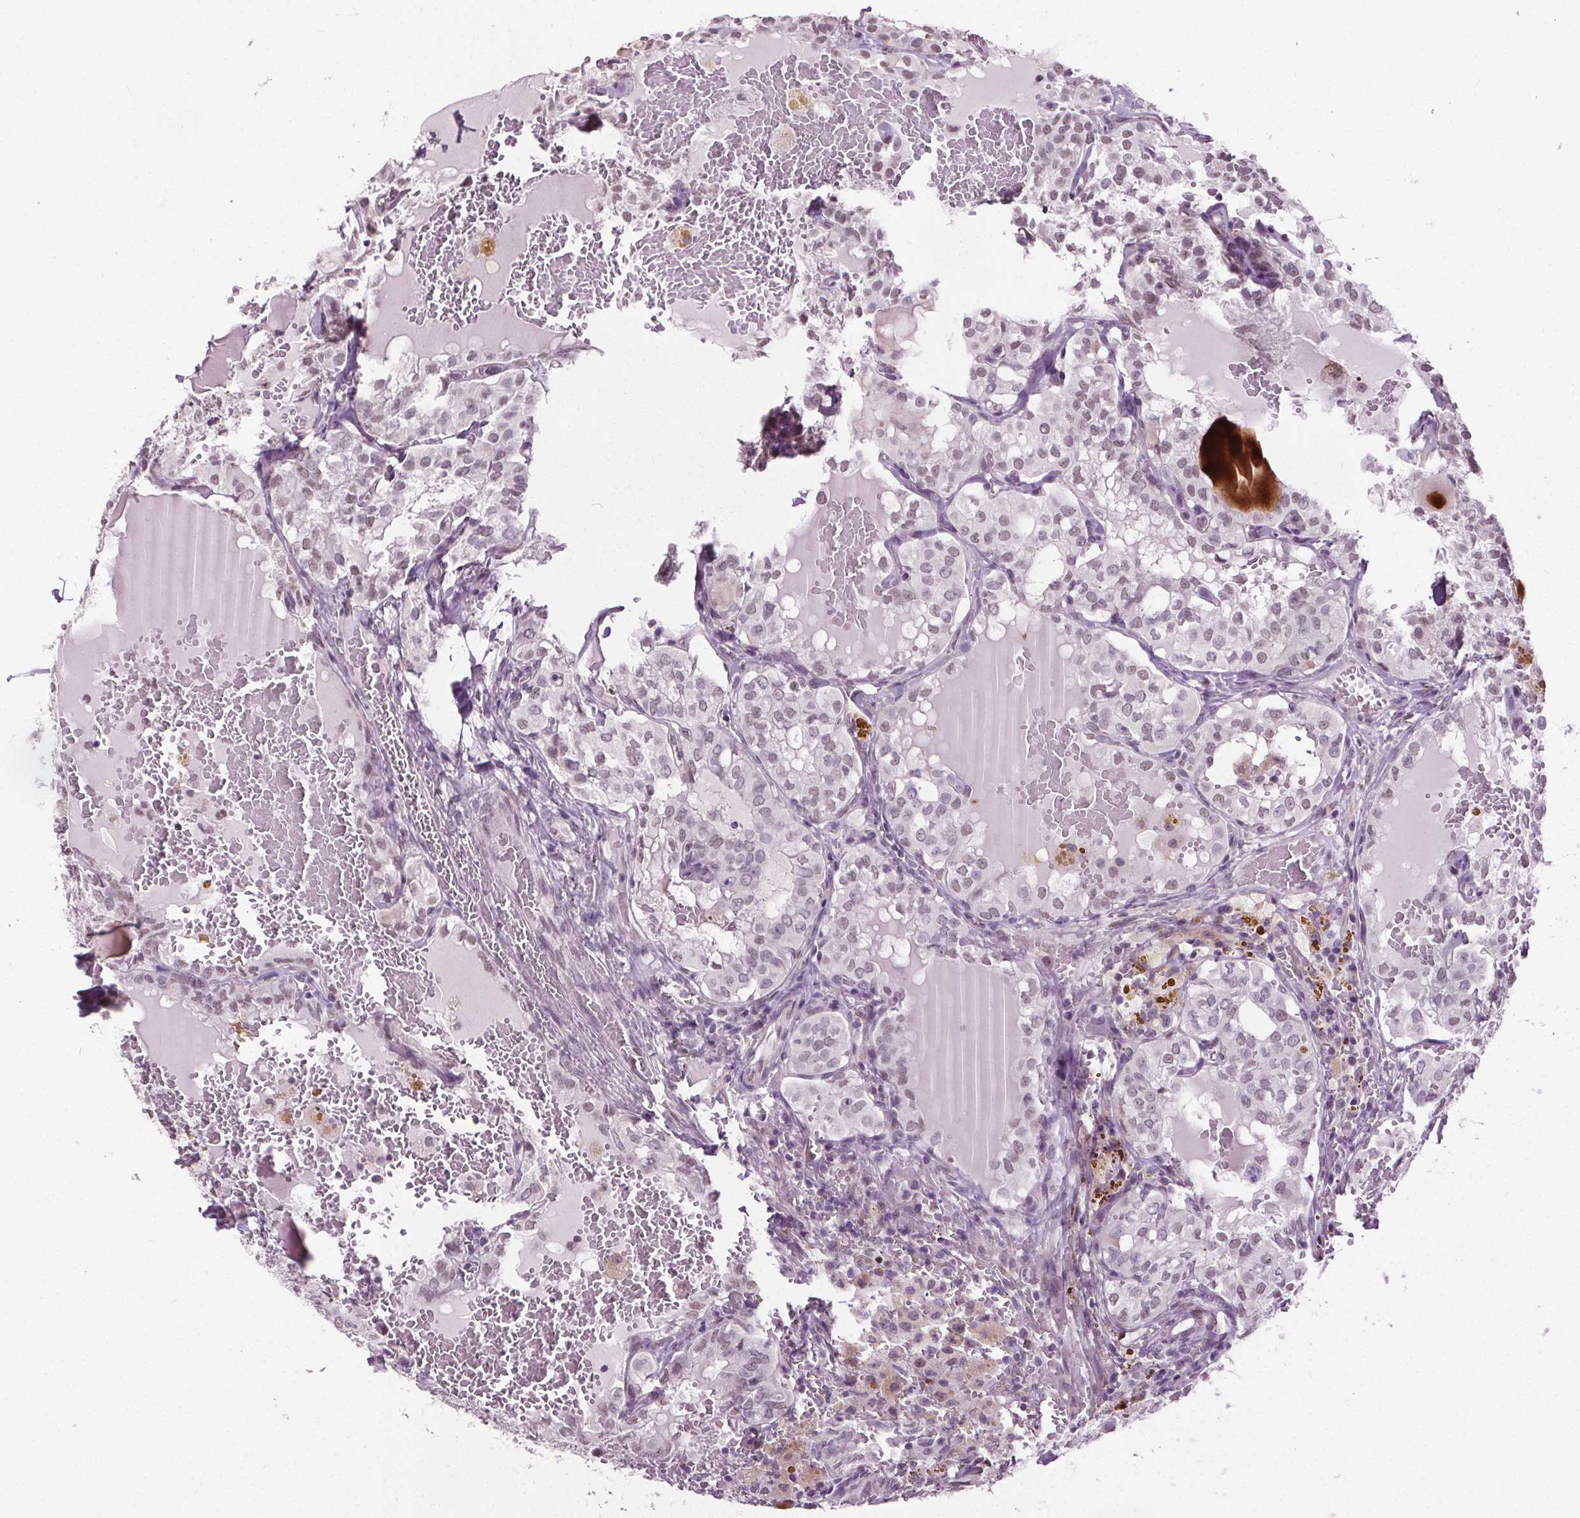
{"staining": {"intensity": "weak", "quantity": "<25%", "location": "nuclear"}, "tissue": "thyroid cancer", "cell_type": "Tumor cells", "image_type": "cancer", "snomed": [{"axis": "morphology", "description": "Papillary adenocarcinoma, NOS"}, {"axis": "topography", "description": "Thyroid gland"}], "caption": "This image is of thyroid papillary adenocarcinoma stained with immunohistochemistry to label a protein in brown with the nuclei are counter-stained blue. There is no expression in tumor cells.", "gene": "CEBPA", "patient": {"sex": "male", "age": 20}}